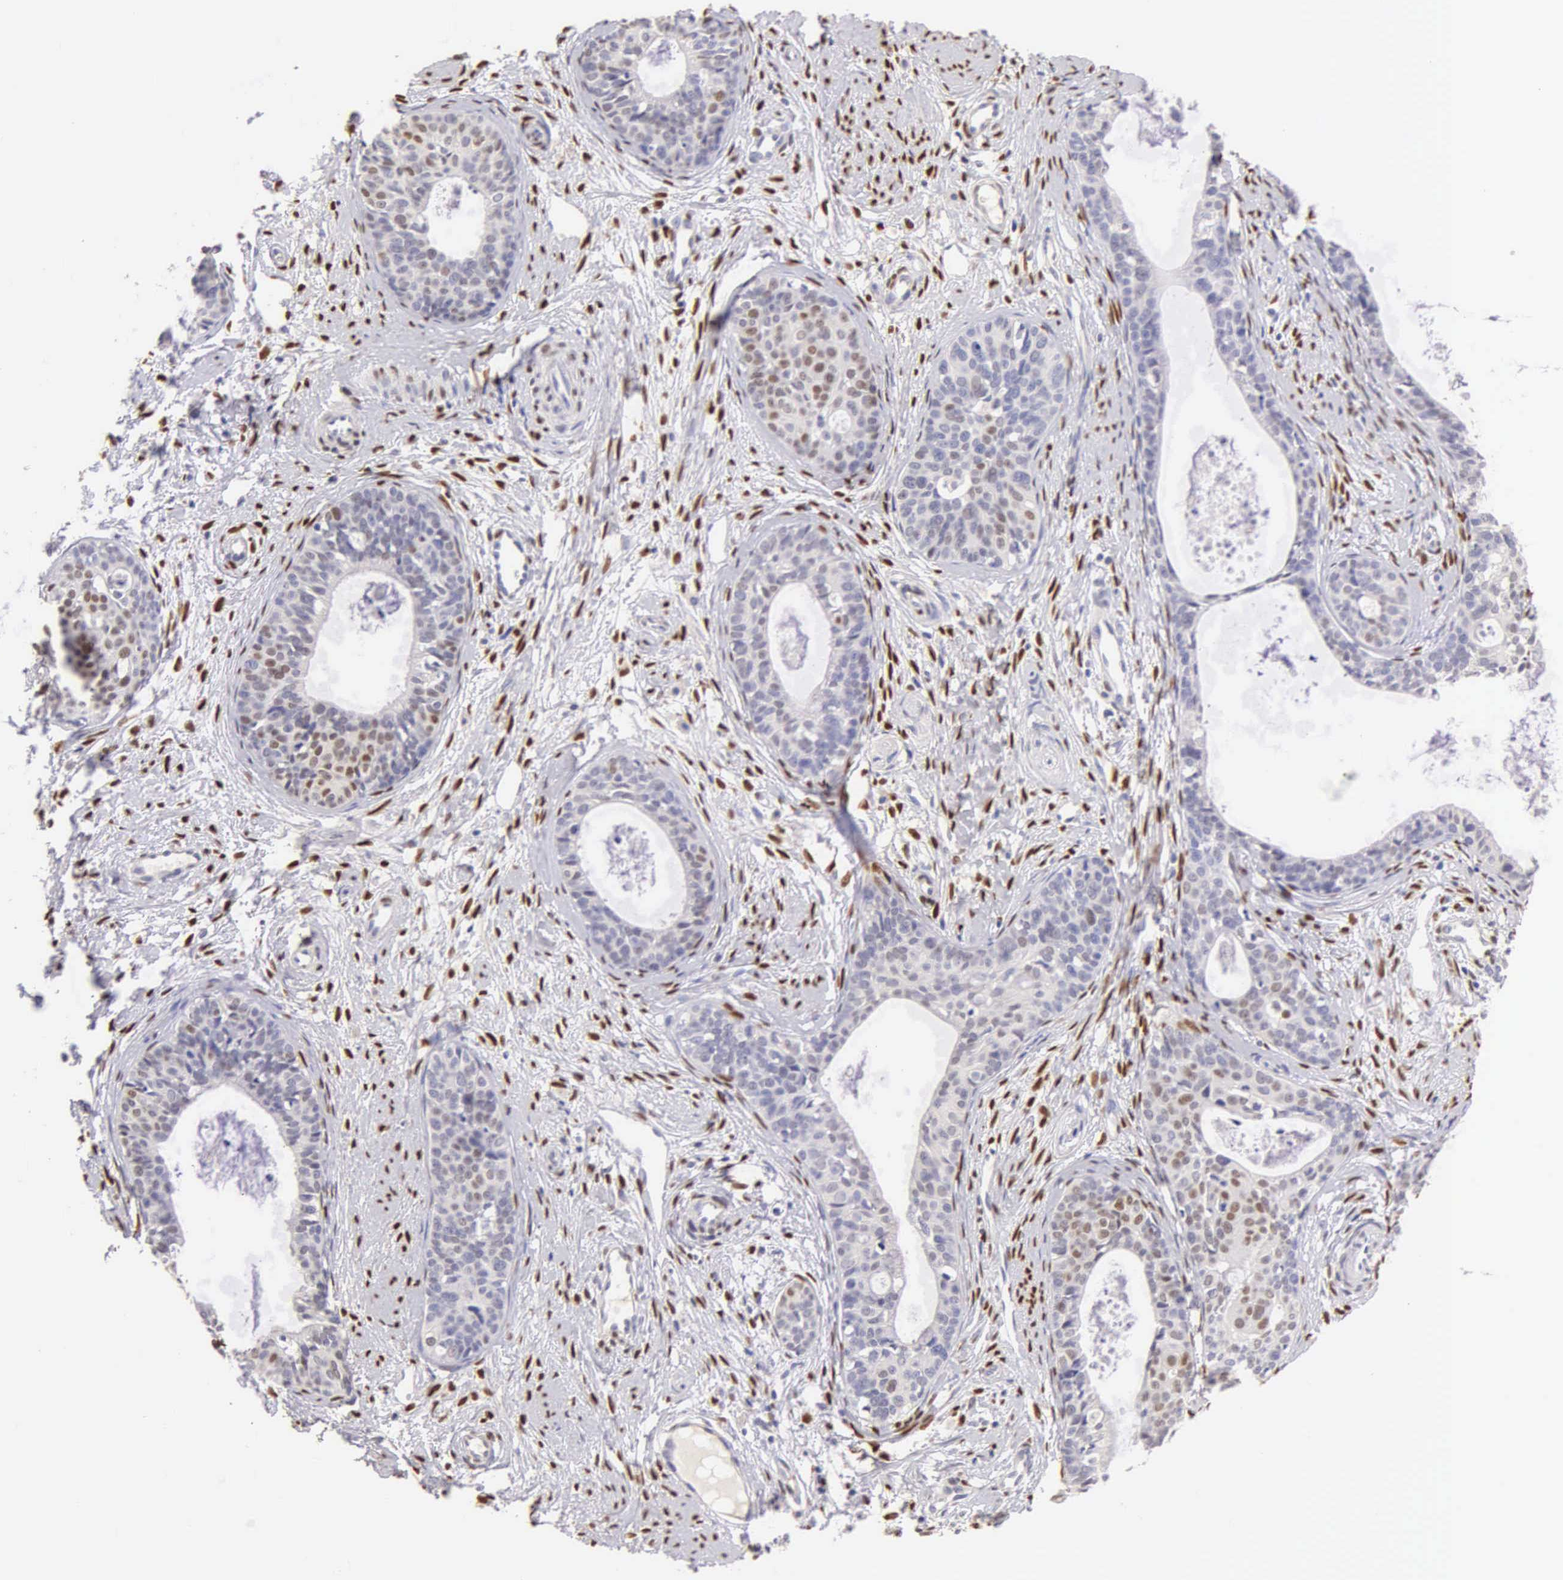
{"staining": {"intensity": "weak", "quantity": "<25%", "location": "nuclear"}, "tissue": "cervical cancer", "cell_type": "Tumor cells", "image_type": "cancer", "snomed": [{"axis": "morphology", "description": "Squamous cell carcinoma, NOS"}, {"axis": "topography", "description": "Cervix"}], "caption": "There is no significant staining in tumor cells of squamous cell carcinoma (cervical).", "gene": "ESR1", "patient": {"sex": "female", "age": 34}}